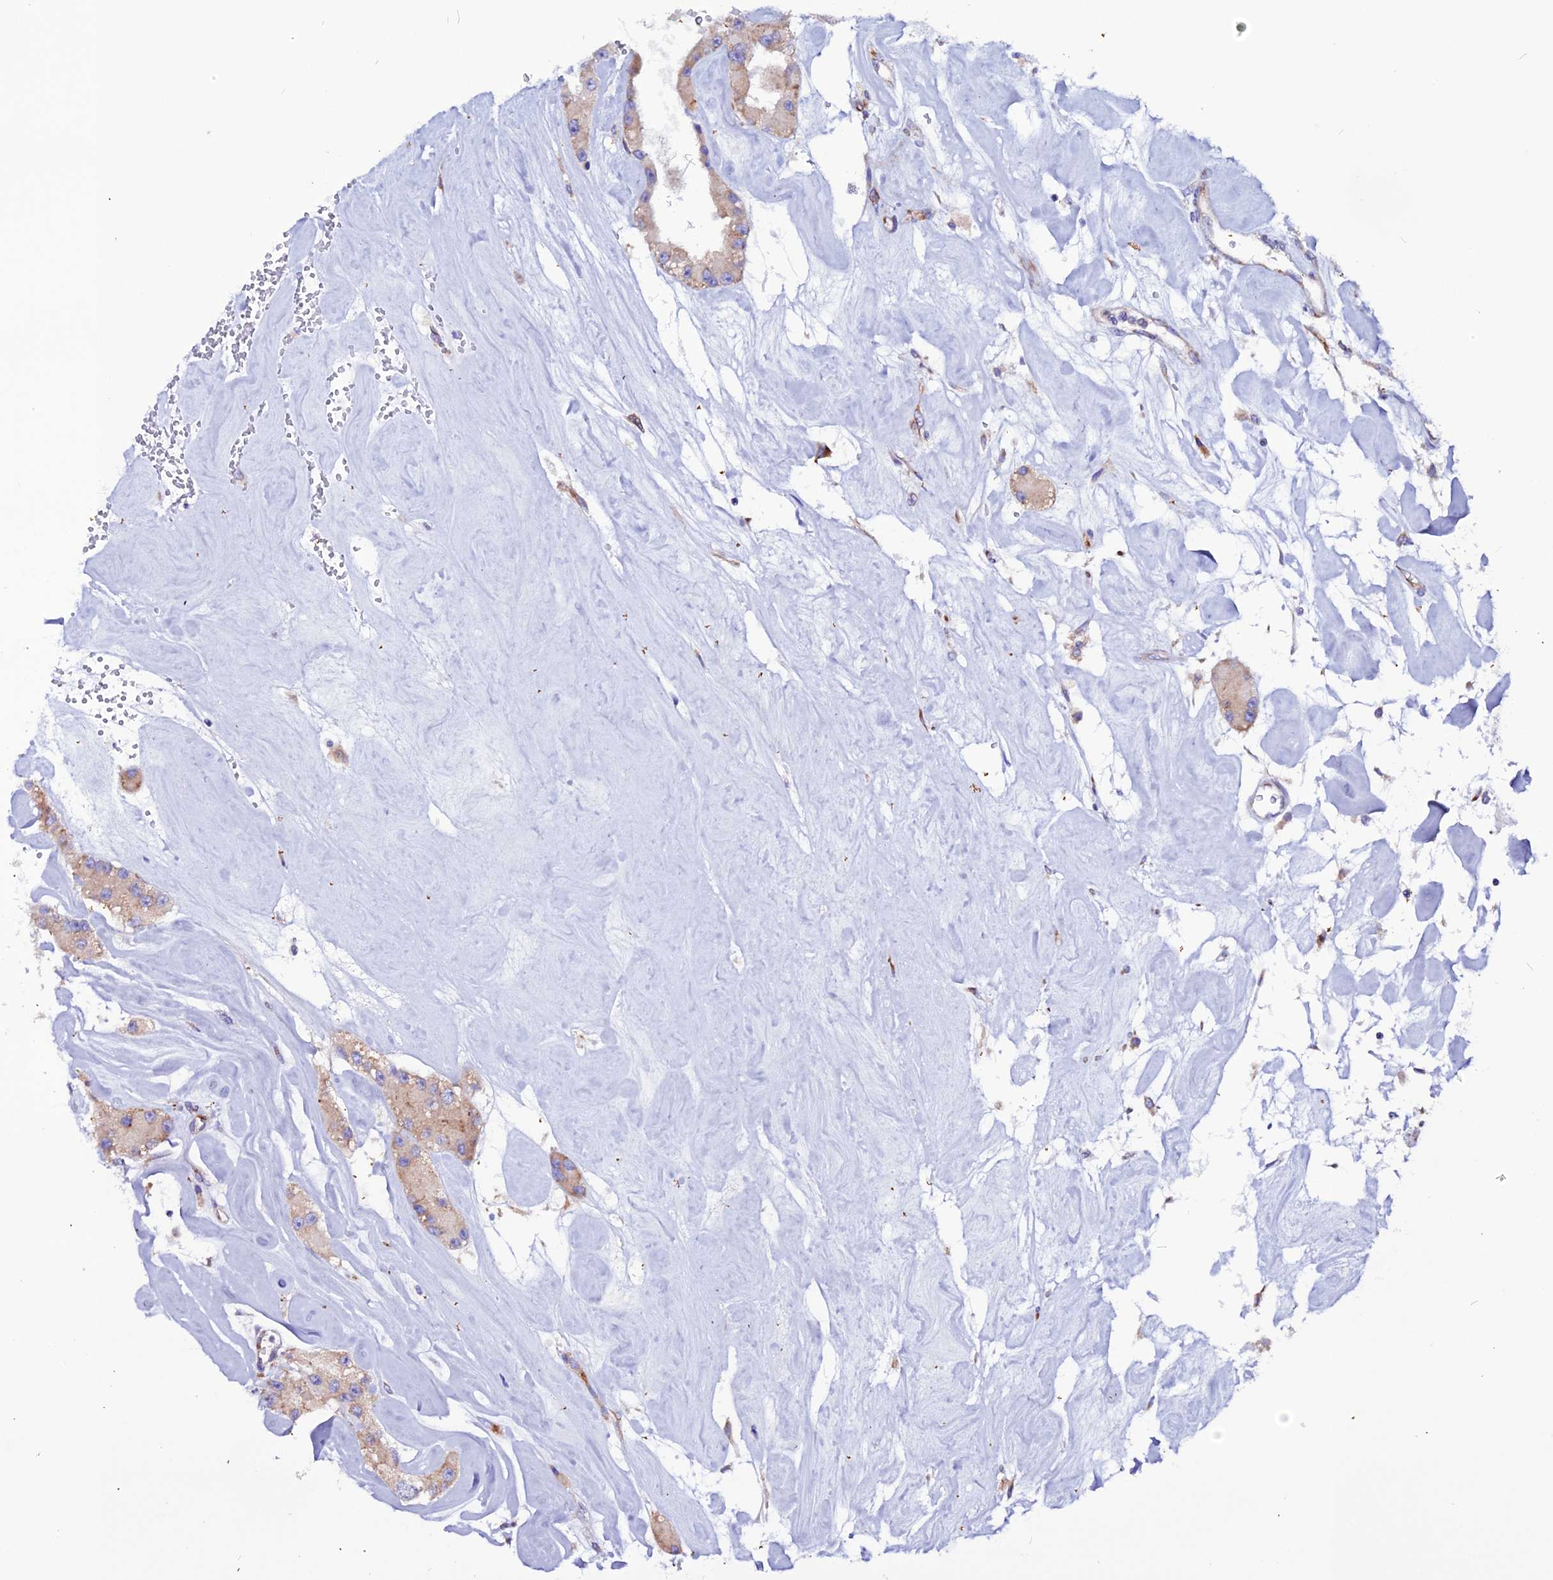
{"staining": {"intensity": "moderate", "quantity": "<25%", "location": "cytoplasmic/membranous"}, "tissue": "carcinoid", "cell_type": "Tumor cells", "image_type": "cancer", "snomed": [{"axis": "morphology", "description": "Carcinoid, malignant, NOS"}, {"axis": "topography", "description": "Pancreas"}], "caption": "The image shows immunohistochemical staining of carcinoid. There is moderate cytoplasmic/membranous expression is appreciated in approximately <25% of tumor cells.", "gene": "EEF1G", "patient": {"sex": "male", "age": 41}}